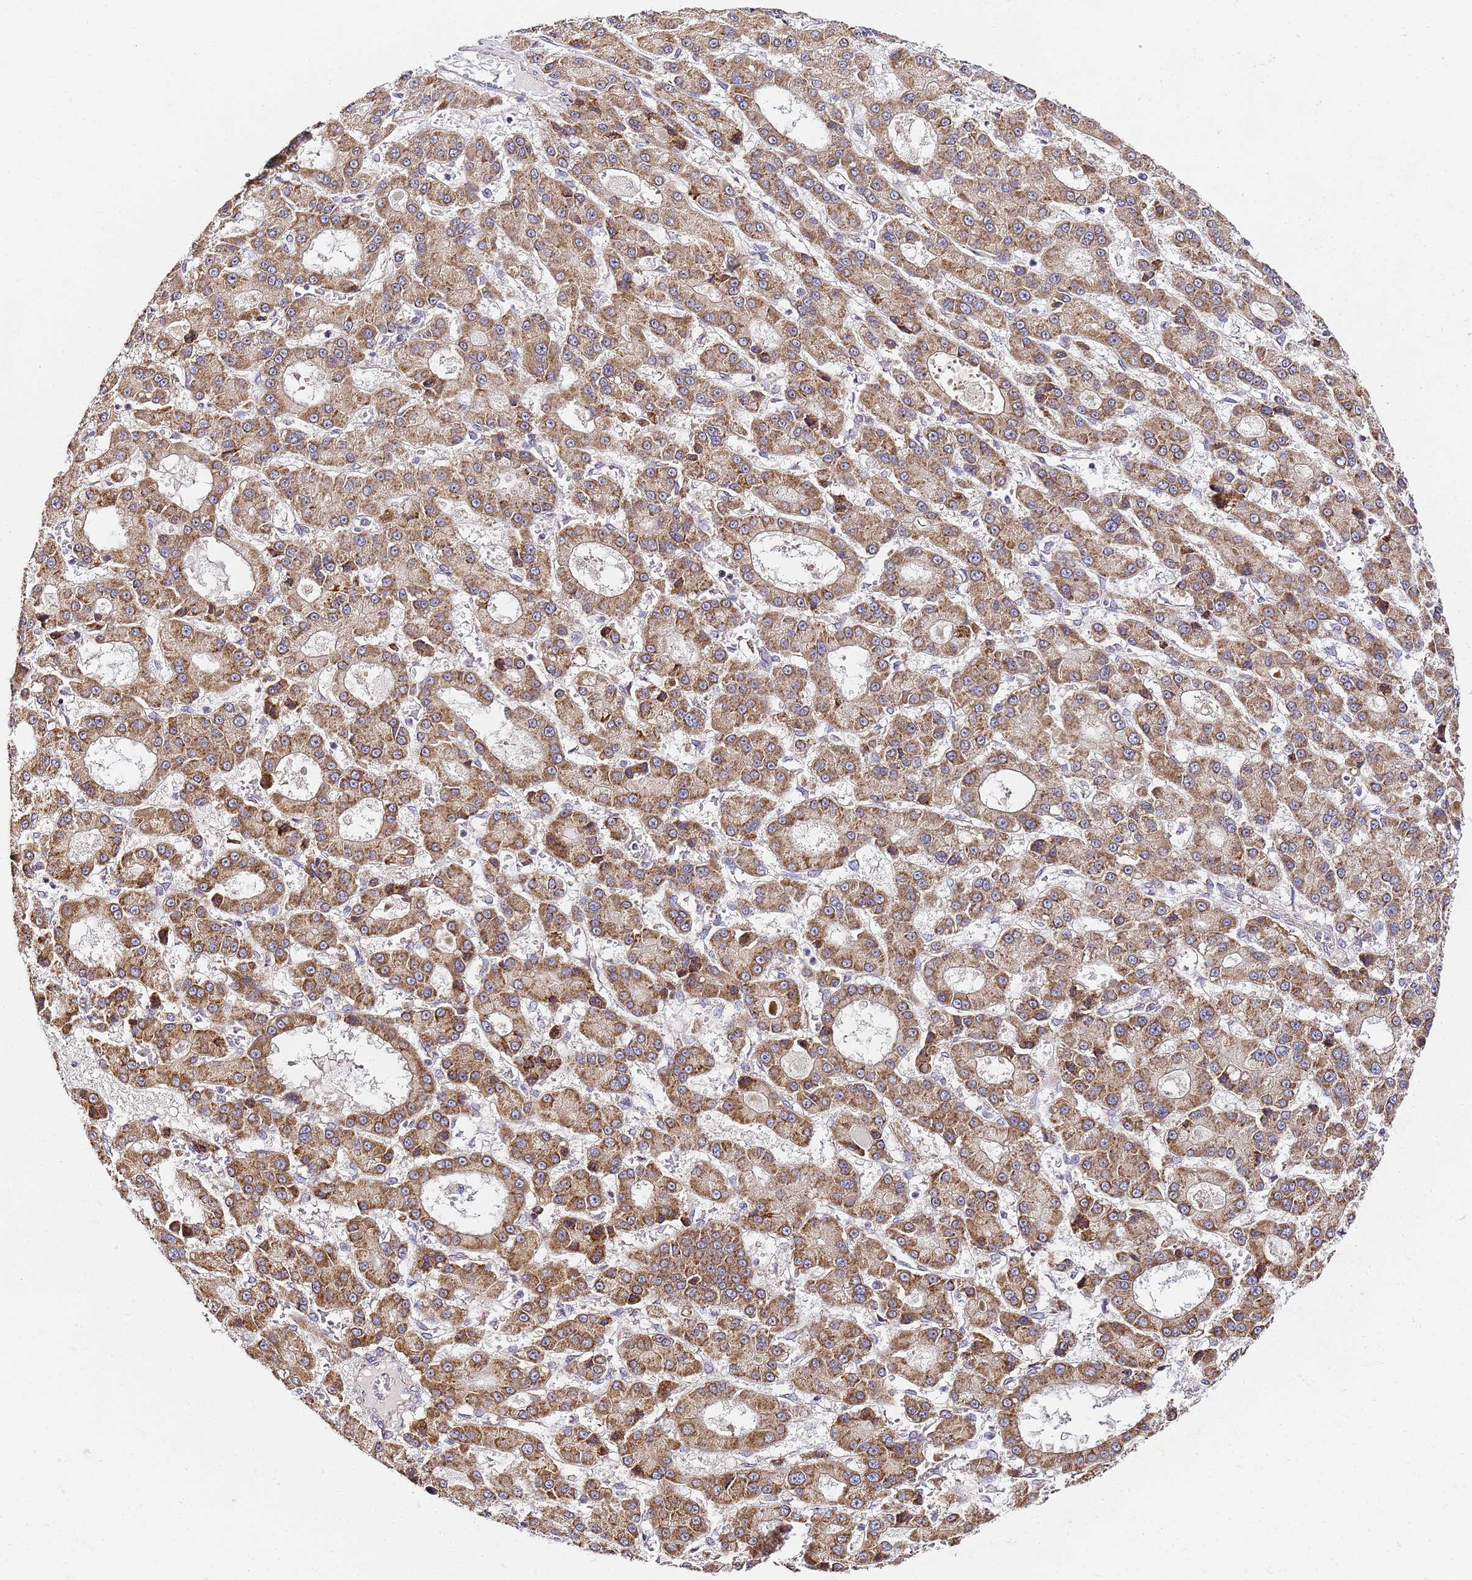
{"staining": {"intensity": "moderate", "quantity": ">75%", "location": "cytoplasmic/membranous"}, "tissue": "liver cancer", "cell_type": "Tumor cells", "image_type": "cancer", "snomed": [{"axis": "morphology", "description": "Carcinoma, Hepatocellular, NOS"}, {"axis": "topography", "description": "Liver"}], "caption": "Immunohistochemical staining of liver cancer (hepatocellular carcinoma) reveals medium levels of moderate cytoplasmic/membranous protein expression in about >75% of tumor cells.", "gene": "RPL13A", "patient": {"sex": "male", "age": 70}}